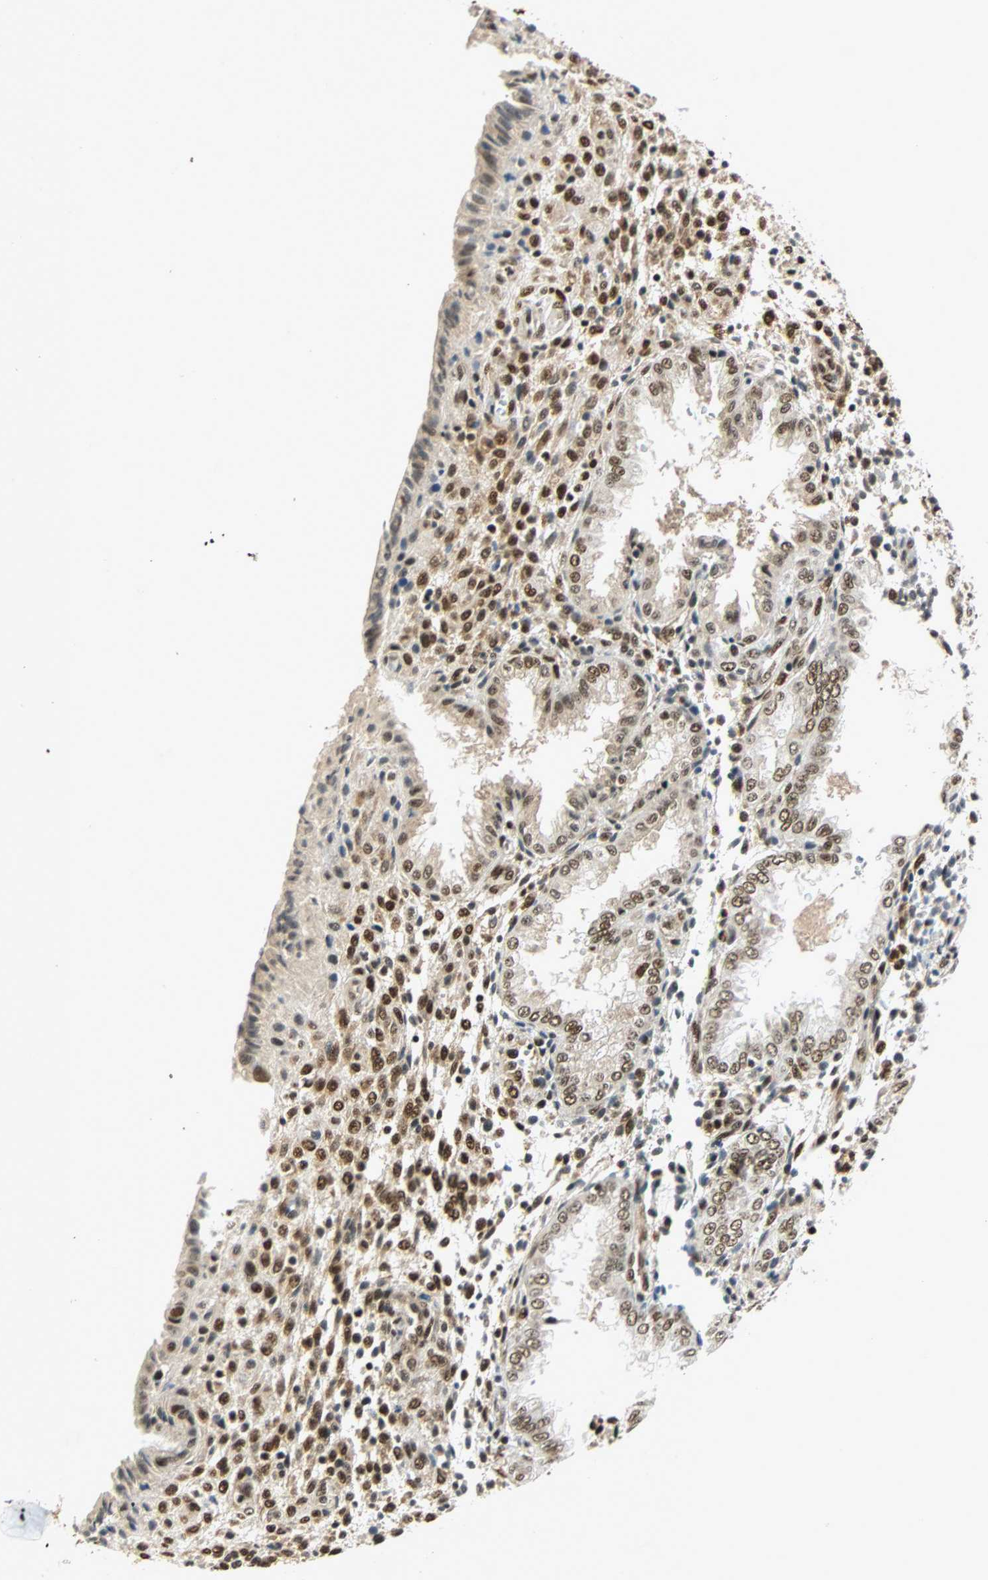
{"staining": {"intensity": "strong", "quantity": ">75%", "location": "nuclear"}, "tissue": "endometrium", "cell_type": "Cells in endometrial stroma", "image_type": "normal", "snomed": [{"axis": "morphology", "description": "Normal tissue, NOS"}, {"axis": "topography", "description": "Endometrium"}], "caption": "A high-resolution photomicrograph shows immunohistochemistry staining of normal endometrium, which demonstrates strong nuclear staining in approximately >75% of cells in endometrial stroma. (DAB IHC with brightfield microscopy, high magnification).", "gene": "CDK12", "patient": {"sex": "female", "age": 33}}